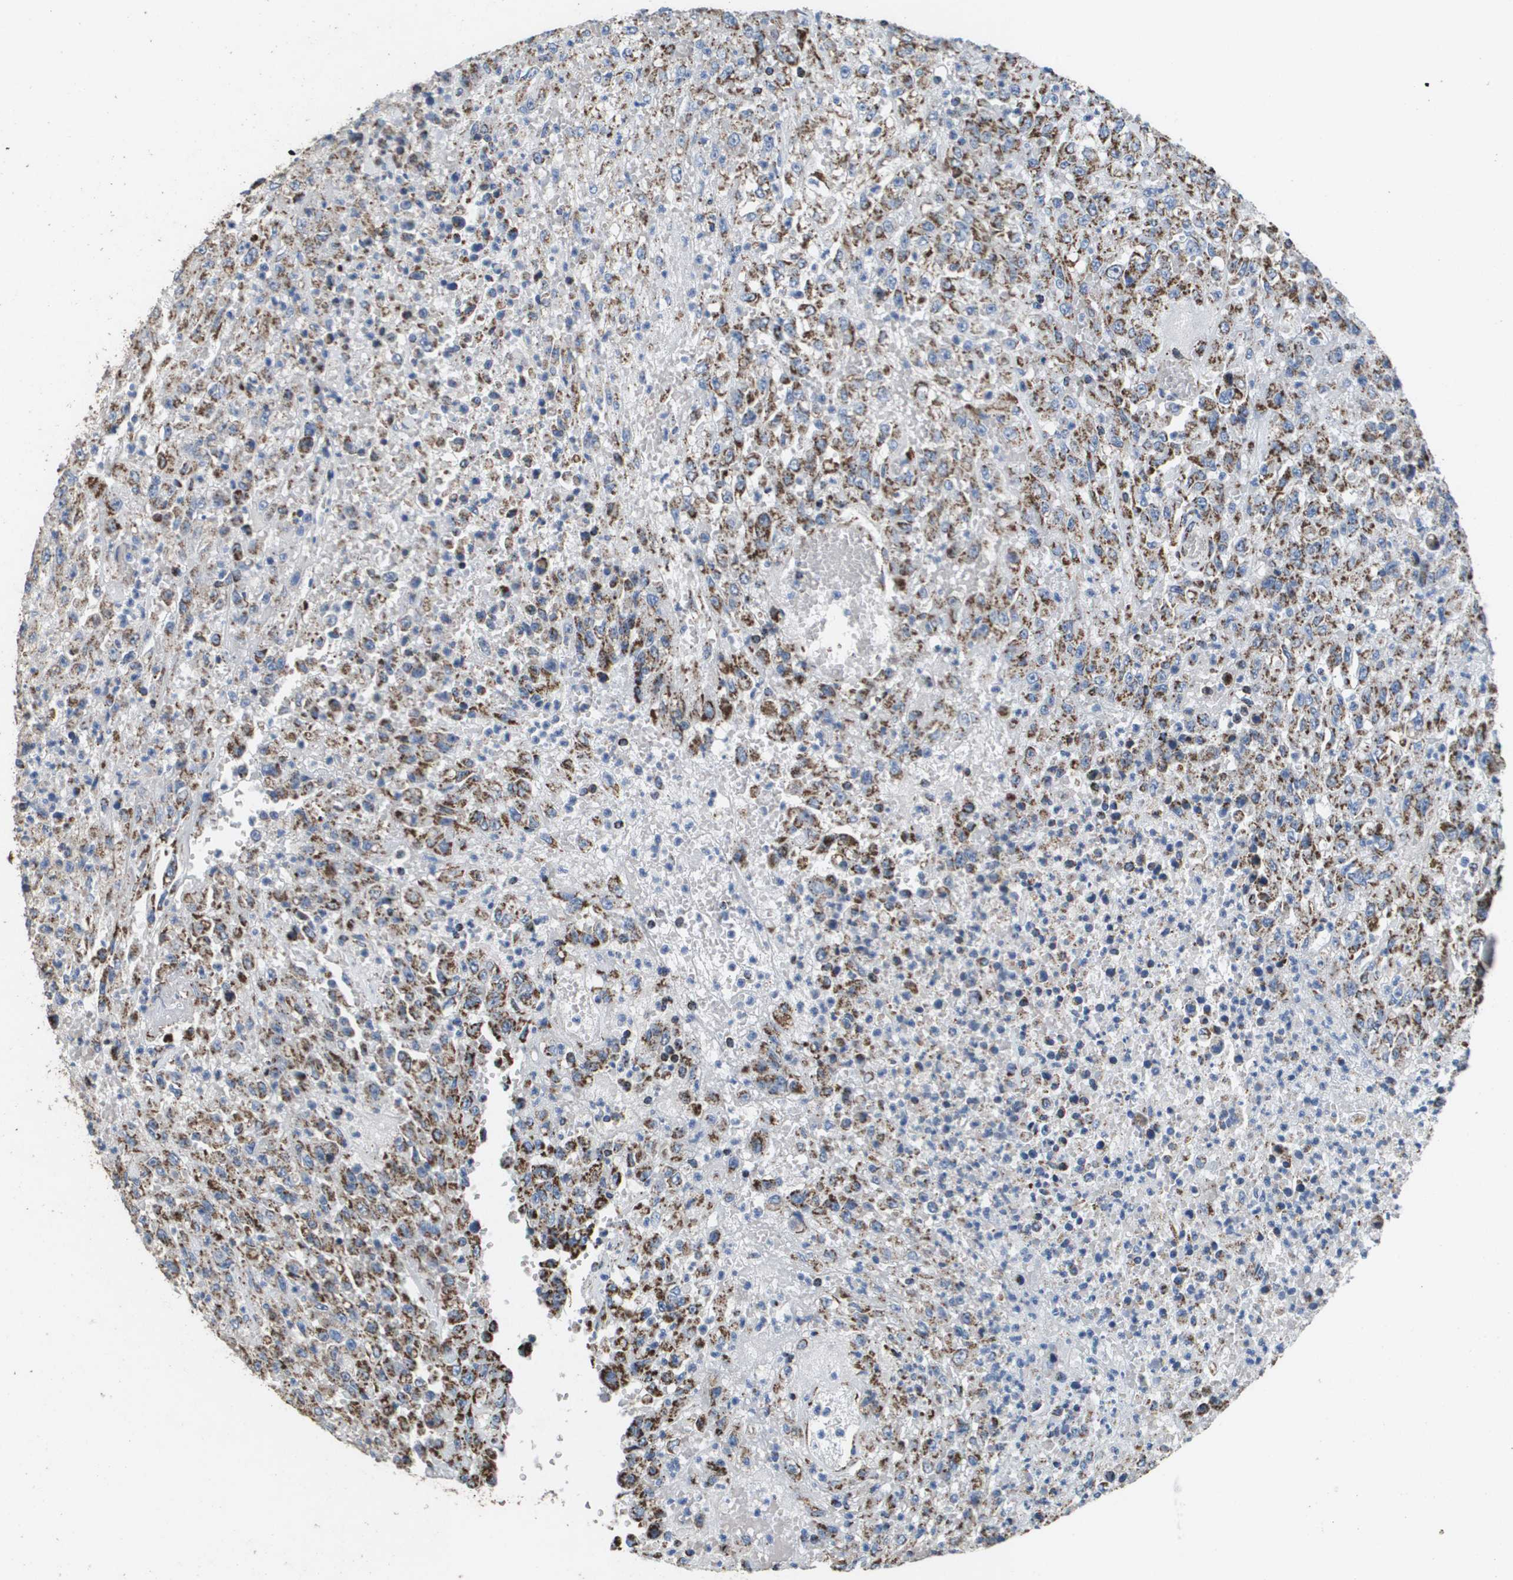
{"staining": {"intensity": "strong", "quantity": ">75%", "location": "cytoplasmic/membranous"}, "tissue": "urothelial cancer", "cell_type": "Tumor cells", "image_type": "cancer", "snomed": [{"axis": "morphology", "description": "Urothelial carcinoma, High grade"}, {"axis": "topography", "description": "Urinary bladder"}], "caption": "Approximately >75% of tumor cells in human urothelial cancer display strong cytoplasmic/membranous protein staining as visualized by brown immunohistochemical staining.", "gene": "ATP5F1B", "patient": {"sex": "male", "age": 46}}